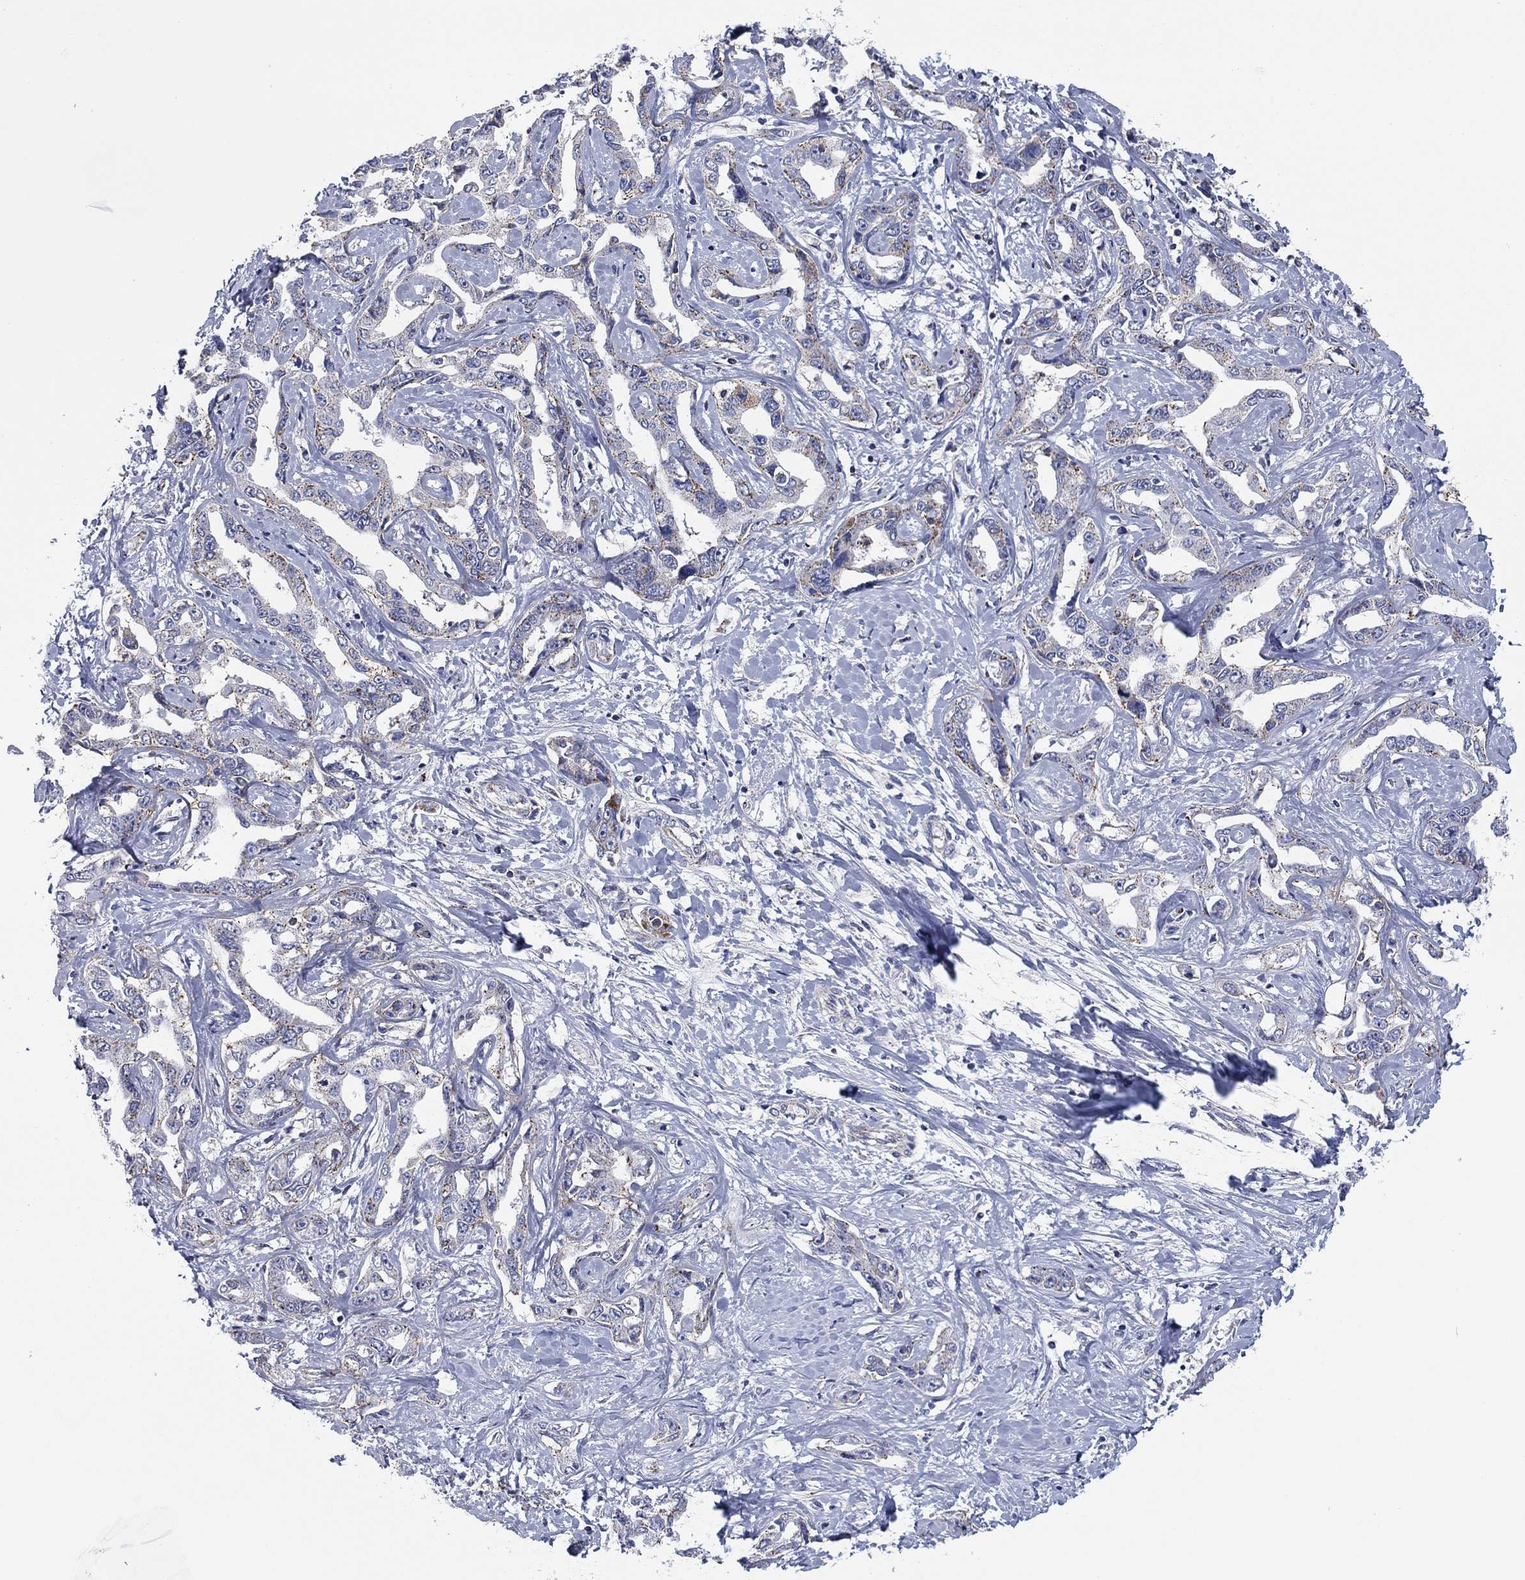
{"staining": {"intensity": "weak", "quantity": "<25%", "location": "cytoplasmic/membranous"}, "tissue": "liver cancer", "cell_type": "Tumor cells", "image_type": "cancer", "snomed": [{"axis": "morphology", "description": "Cholangiocarcinoma"}, {"axis": "topography", "description": "Liver"}], "caption": "This is an immunohistochemistry (IHC) micrograph of liver cancer. There is no positivity in tumor cells.", "gene": "NACAD", "patient": {"sex": "male", "age": 59}}